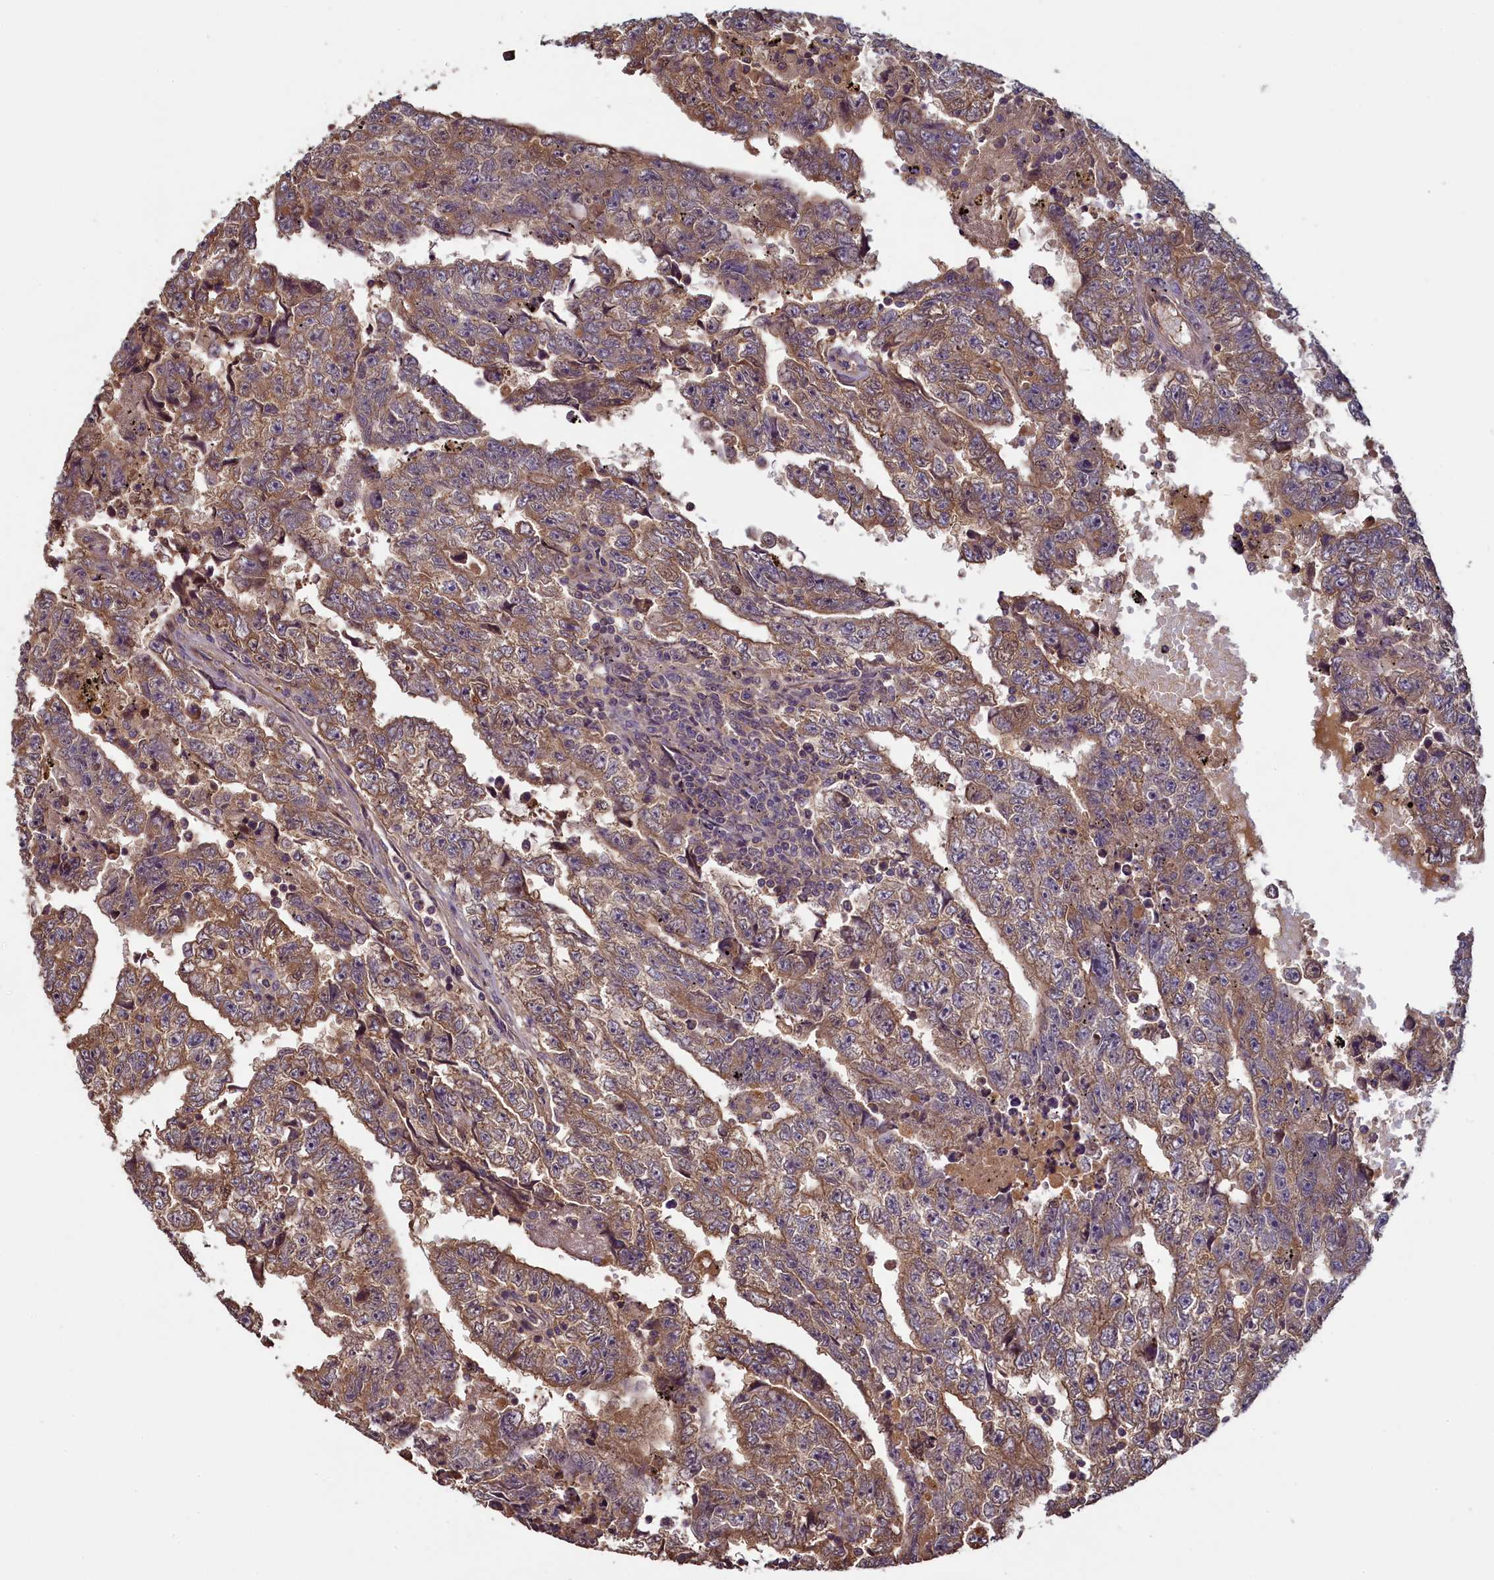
{"staining": {"intensity": "moderate", "quantity": ">75%", "location": "cytoplasmic/membranous"}, "tissue": "testis cancer", "cell_type": "Tumor cells", "image_type": "cancer", "snomed": [{"axis": "morphology", "description": "Carcinoma, Embryonal, NOS"}, {"axis": "topography", "description": "Testis"}], "caption": "About >75% of tumor cells in testis embryonal carcinoma demonstrate moderate cytoplasmic/membranous protein staining as visualized by brown immunohistochemical staining.", "gene": "NUDT6", "patient": {"sex": "male", "age": 25}}